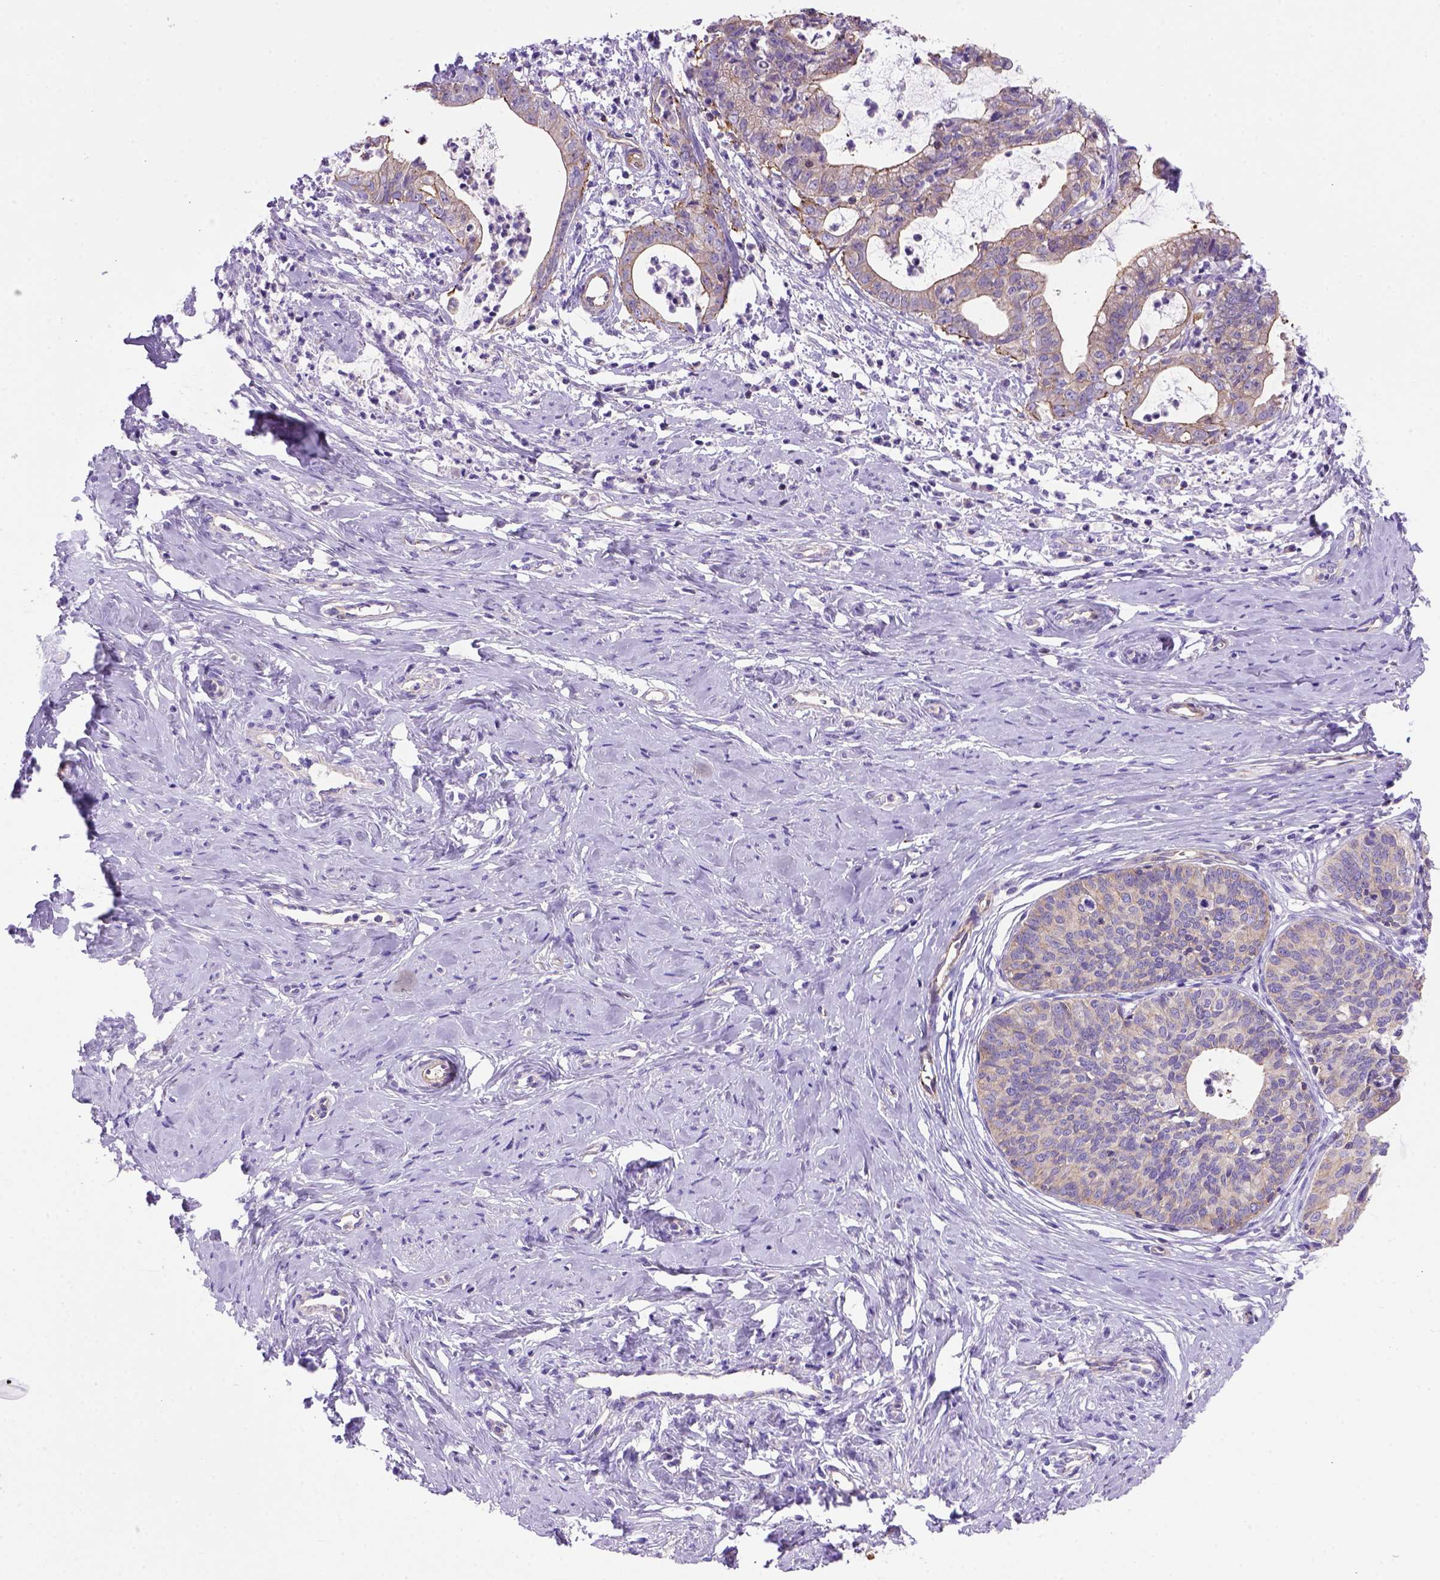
{"staining": {"intensity": "moderate", "quantity": ">75%", "location": "cytoplasmic/membranous"}, "tissue": "cervical cancer", "cell_type": "Tumor cells", "image_type": "cancer", "snomed": [{"axis": "morphology", "description": "Normal tissue, NOS"}, {"axis": "morphology", "description": "Adenocarcinoma, NOS"}, {"axis": "topography", "description": "Cervix"}], "caption": "The image reveals staining of cervical cancer, revealing moderate cytoplasmic/membranous protein staining (brown color) within tumor cells.", "gene": "PEX12", "patient": {"sex": "female", "age": 38}}